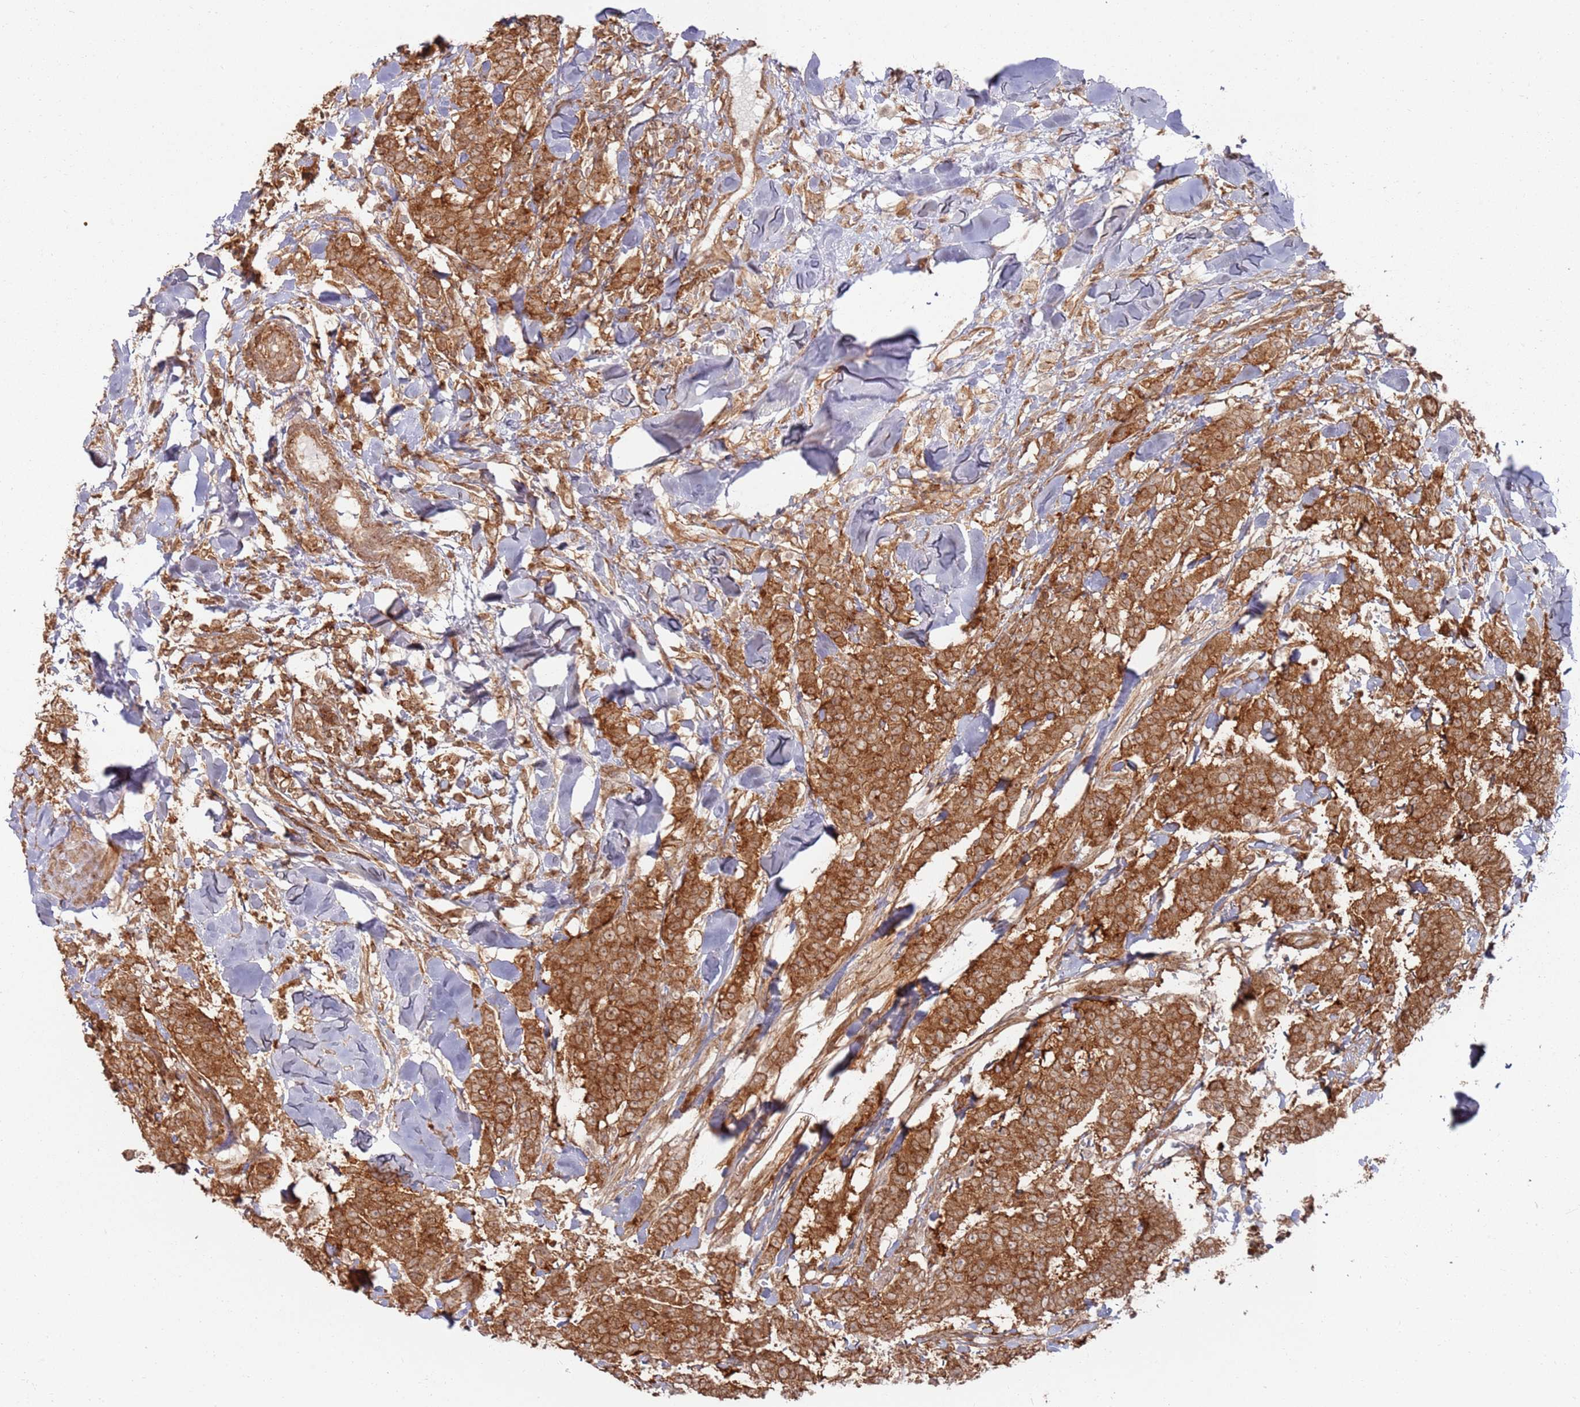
{"staining": {"intensity": "strong", "quantity": ">75%", "location": "cytoplasmic/membranous"}, "tissue": "breast cancer", "cell_type": "Tumor cells", "image_type": "cancer", "snomed": [{"axis": "morphology", "description": "Duct carcinoma"}, {"axis": "topography", "description": "Breast"}], "caption": "An immunohistochemistry photomicrograph of neoplastic tissue is shown. Protein staining in brown shows strong cytoplasmic/membranous positivity in breast cancer (intraductal carcinoma) within tumor cells. The staining was performed using DAB (3,3'-diaminobenzidine) to visualize the protein expression in brown, while the nuclei were stained in blue with hematoxylin (Magnification: 20x).", "gene": "PIH1D1", "patient": {"sex": "female", "age": 40}}